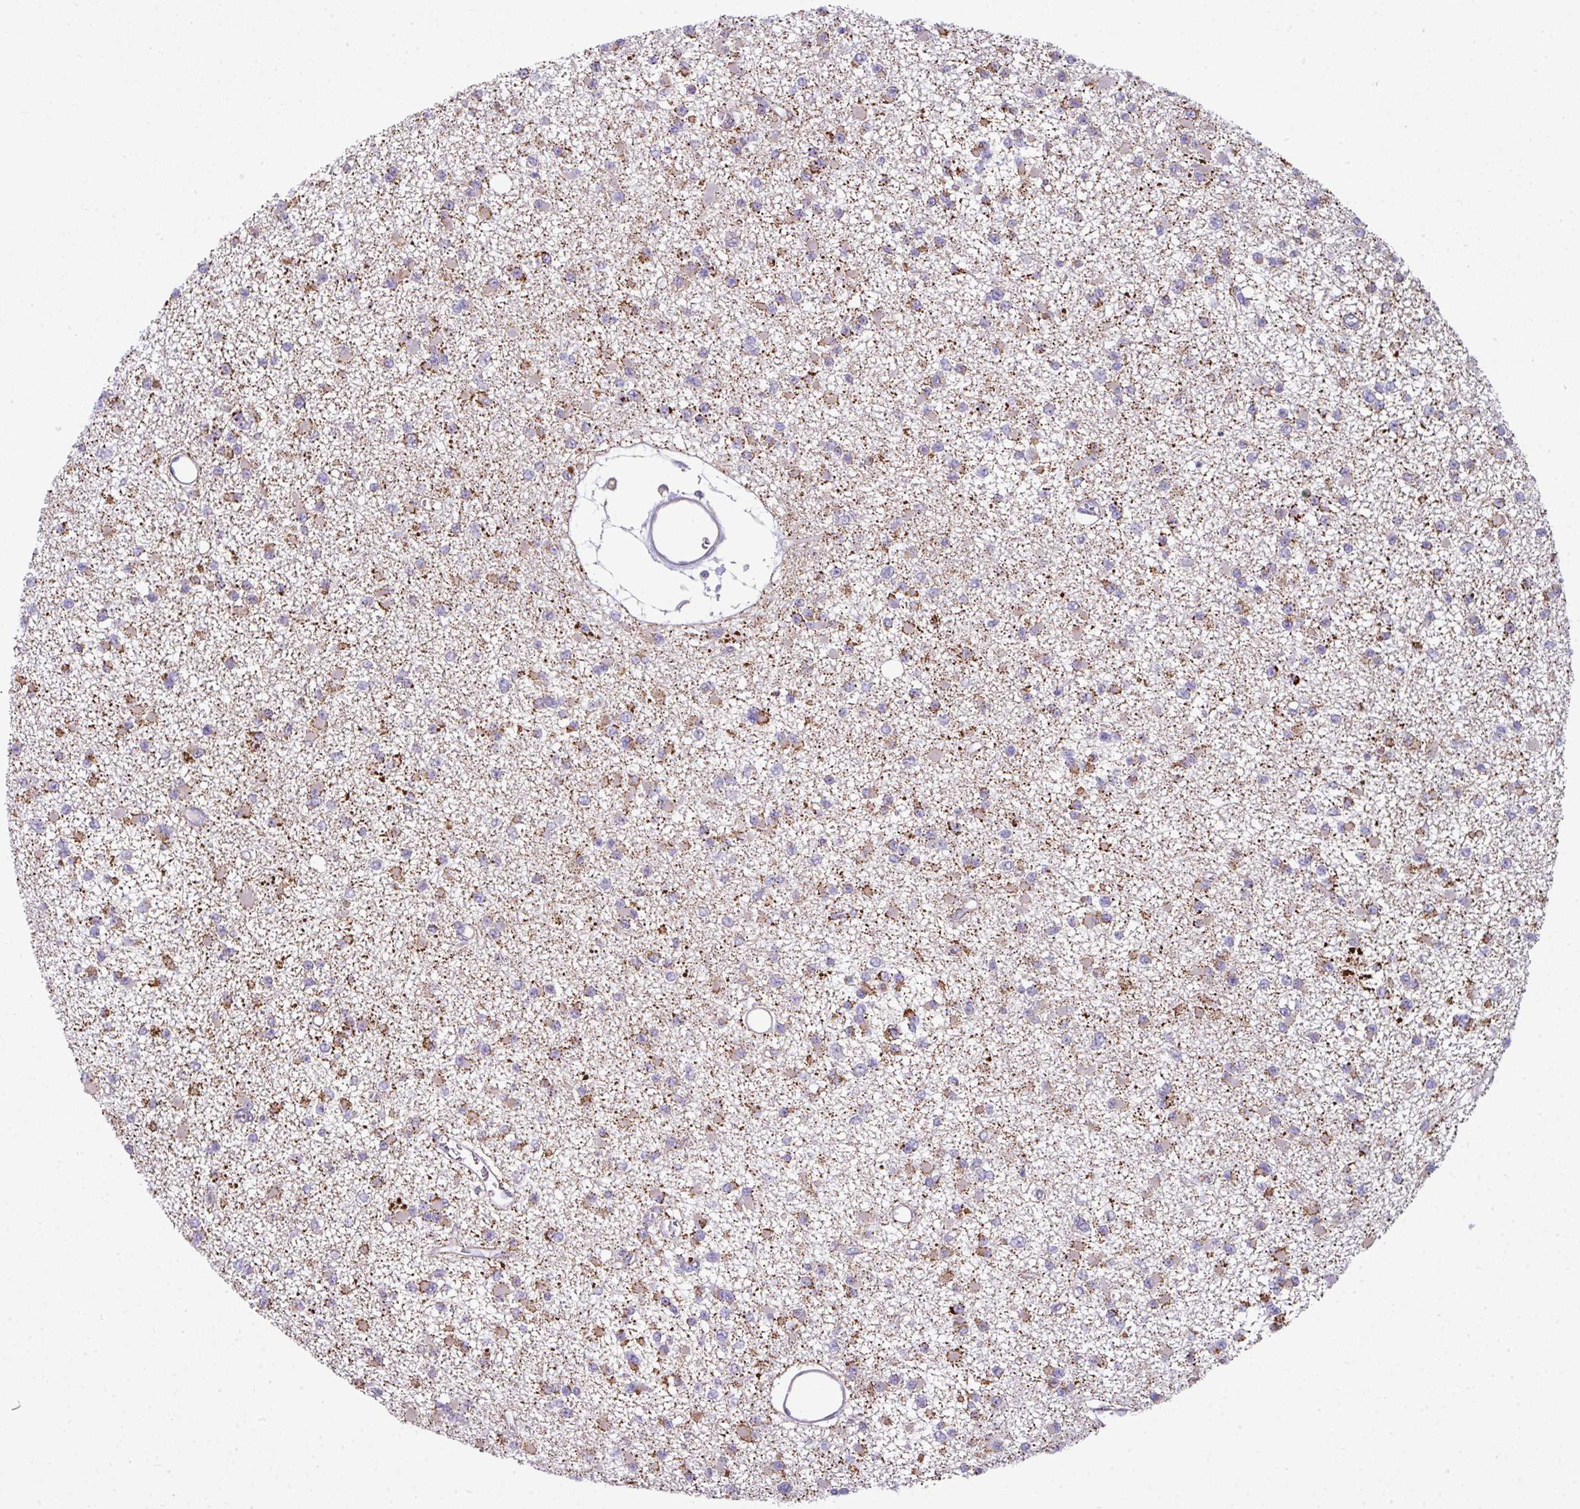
{"staining": {"intensity": "moderate", "quantity": "25%-75%", "location": "cytoplasmic/membranous"}, "tissue": "glioma", "cell_type": "Tumor cells", "image_type": "cancer", "snomed": [{"axis": "morphology", "description": "Glioma, malignant, Low grade"}, {"axis": "topography", "description": "Brain"}], "caption": "This is a micrograph of immunohistochemistry staining of glioma, which shows moderate staining in the cytoplasmic/membranous of tumor cells.", "gene": "STAT5A", "patient": {"sex": "female", "age": 22}}